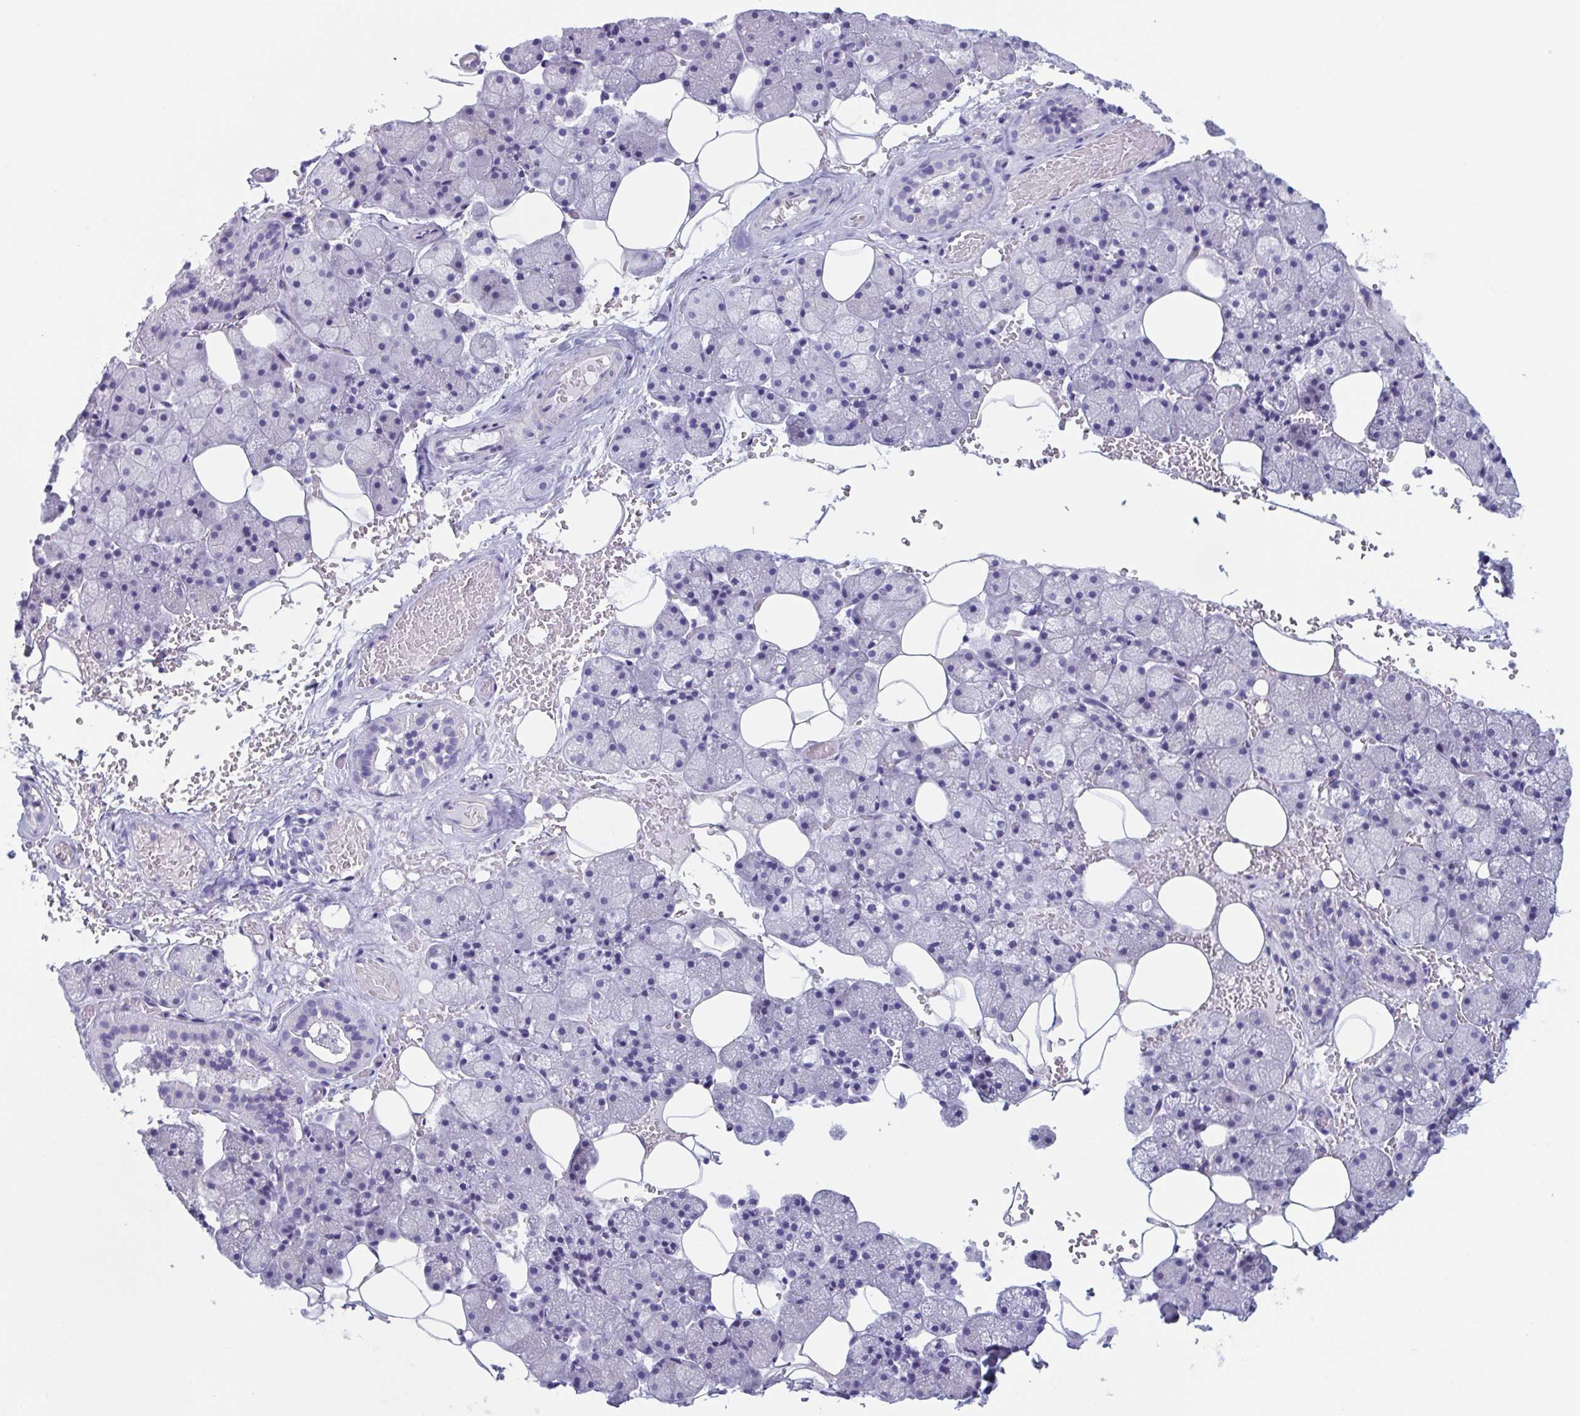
{"staining": {"intensity": "negative", "quantity": "none", "location": "none"}, "tissue": "salivary gland", "cell_type": "Glandular cells", "image_type": "normal", "snomed": [{"axis": "morphology", "description": "Normal tissue, NOS"}, {"axis": "topography", "description": "Salivary gland"}, {"axis": "topography", "description": "Peripheral nerve tissue"}], "caption": "Immunohistochemistry (IHC) of normal human salivary gland displays no staining in glandular cells.", "gene": "TAGLN3", "patient": {"sex": "male", "age": 38}}